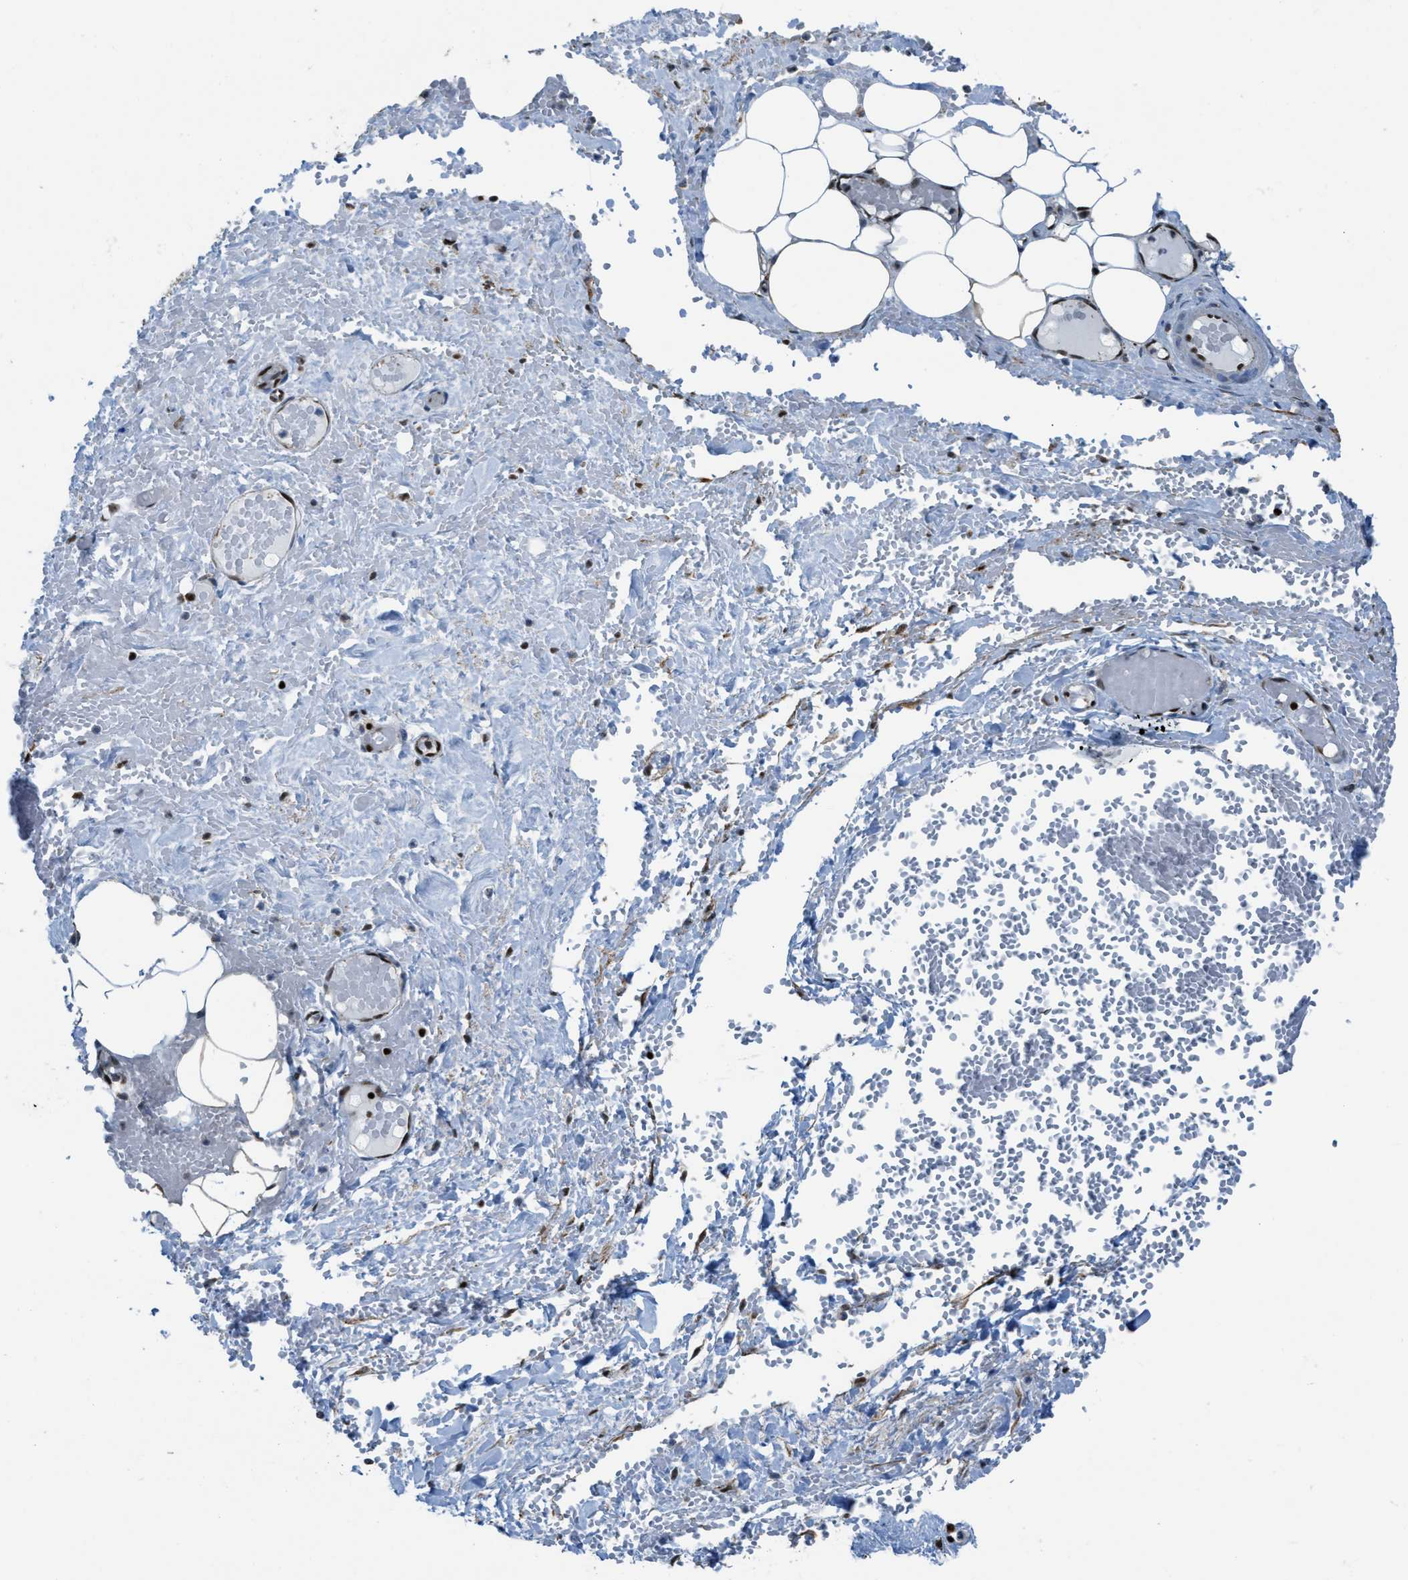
{"staining": {"intensity": "strong", "quantity": ">75%", "location": "nuclear"}, "tissue": "adipose tissue", "cell_type": "Adipocytes", "image_type": "normal", "snomed": [{"axis": "morphology", "description": "Normal tissue, NOS"}, {"axis": "topography", "description": "Soft tissue"}, {"axis": "topography", "description": "Vascular tissue"}], "caption": "High-magnification brightfield microscopy of normal adipose tissue stained with DAB (3,3'-diaminobenzidine) (brown) and counterstained with hematoxylin (blue). adipocytes exhibit strong nuclear positivity is appreciated in about>75% of cells.", "gene": "SLFN5", "patient": {"sex": "female", "age": 35}}